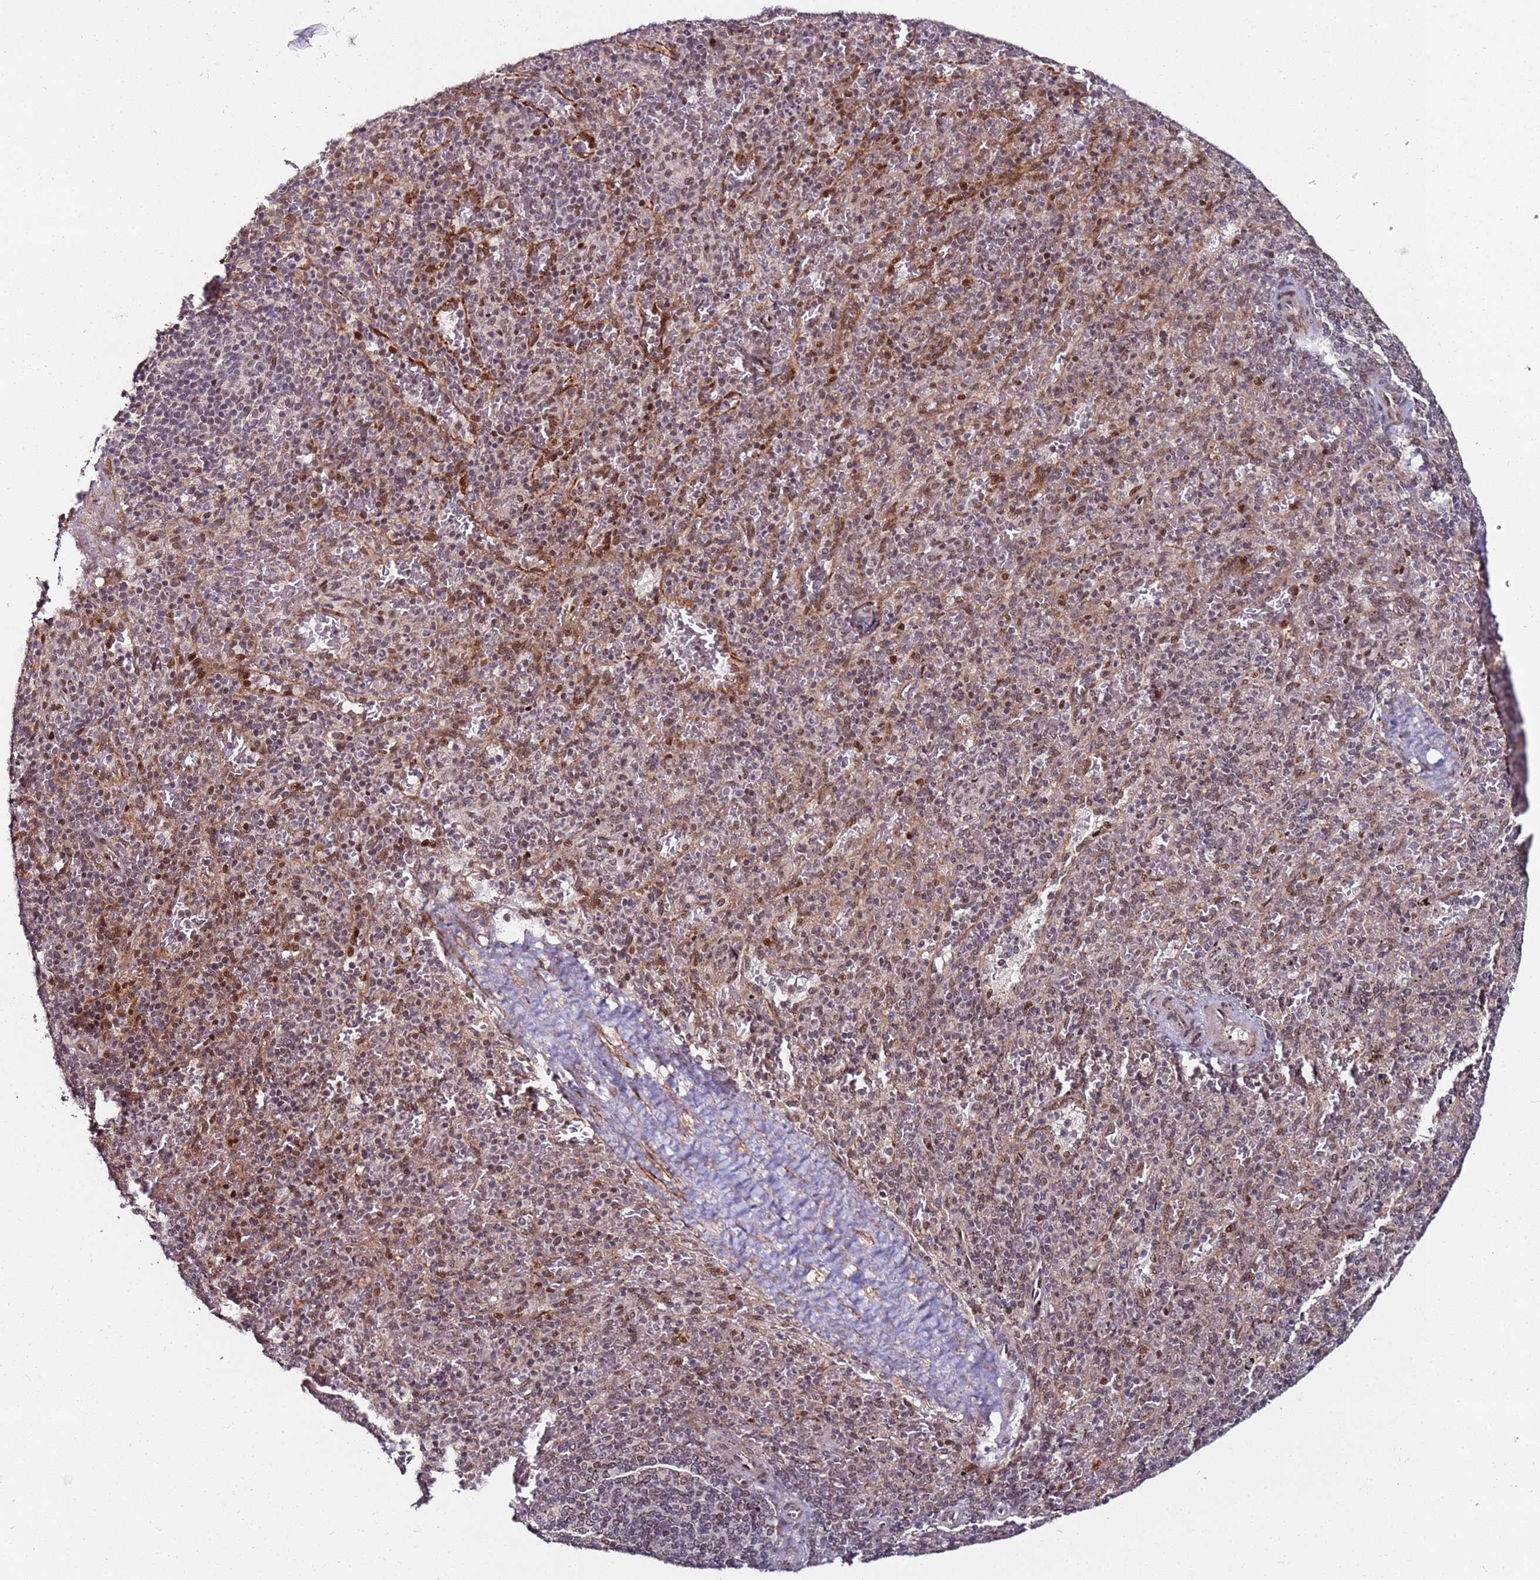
{"staining": {"intensity": "moderate", "quantity": "<25%", "location": "nuclear"}, "tissue": "spleen", "cell_type": "Cells in red pulp", "image_type": "normal", "snomed": [{"axis": "morphology", "description": "Normal tissue, NOS"}, {"axis": "topography", "description": "Spleen"}], "caption": "Immunohistochemistry (DAB (3,3'-diaminobenzidine)) staining of normal spleen reveals moderate nuclear protein expression in about <25% of cells in red pulp.", "gene": "PPM1H", "patient": {"sex": "male", "age": 82}}